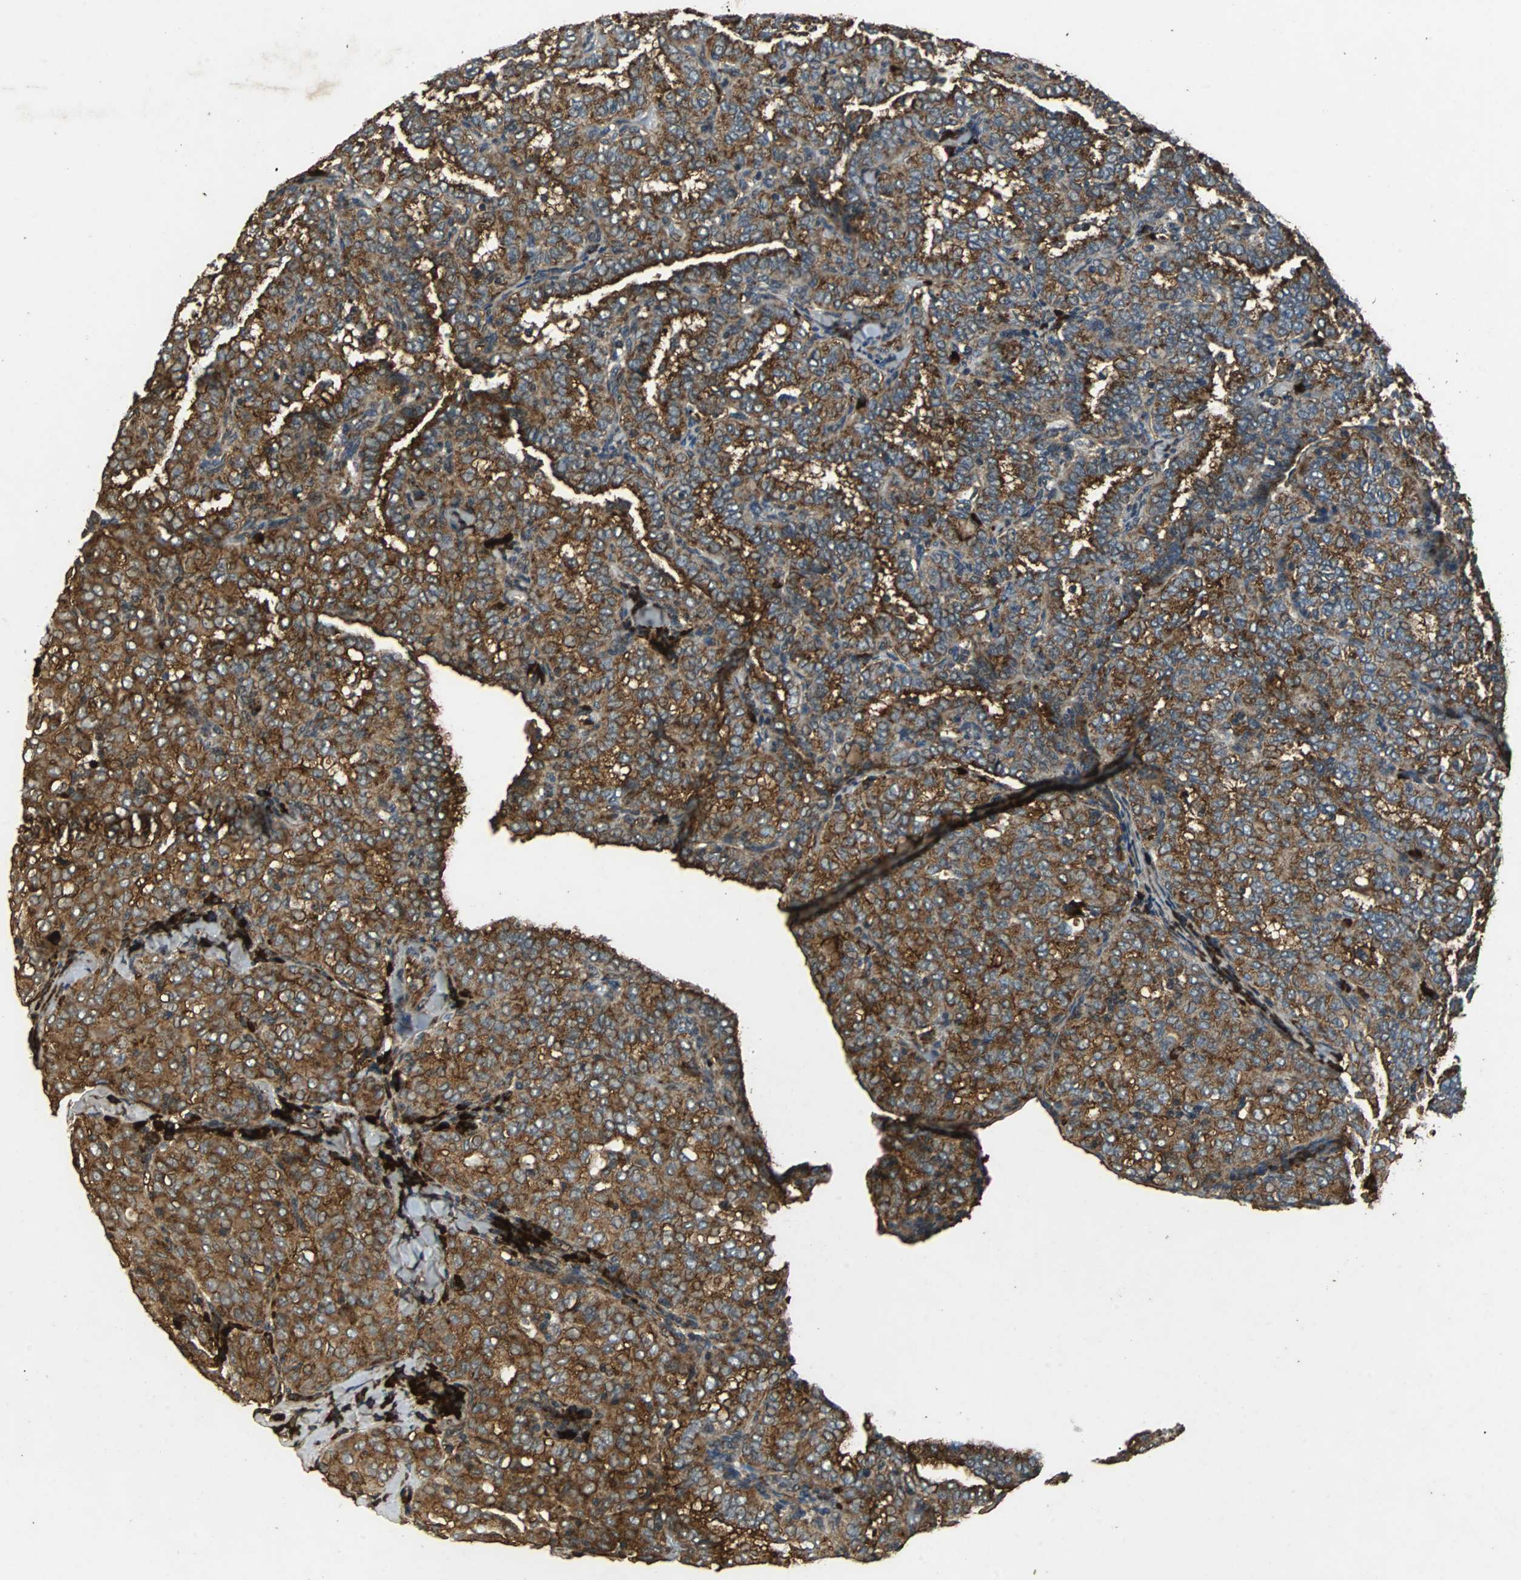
{"staining": {"intensity": "strong", "quantity": ">75%", "location": "cytoplasmic/membranous"}, "tissue": "thyroid cancer", "cell_type": "Tumor cells", "image_type": "cancer", "snomed": [{"axis": "morphology", "description": "Papillary adenocarcinoma, NOS"}, {"axis": "topography", "description": "Thyroid gland"}], "caption": "High-magnification brightfield microscopy of thyroid papillary adenocarcinoma stained with DAB (3,3'-diaminobenzidine) (brown) and counterstained with hematoxylin (blue). tumor cells exhibit strong cytoplasmic/membranous staining is present in about>75% of cells.", "gene": "NAA10", "patient": {"sex": "female", "age": 30}}